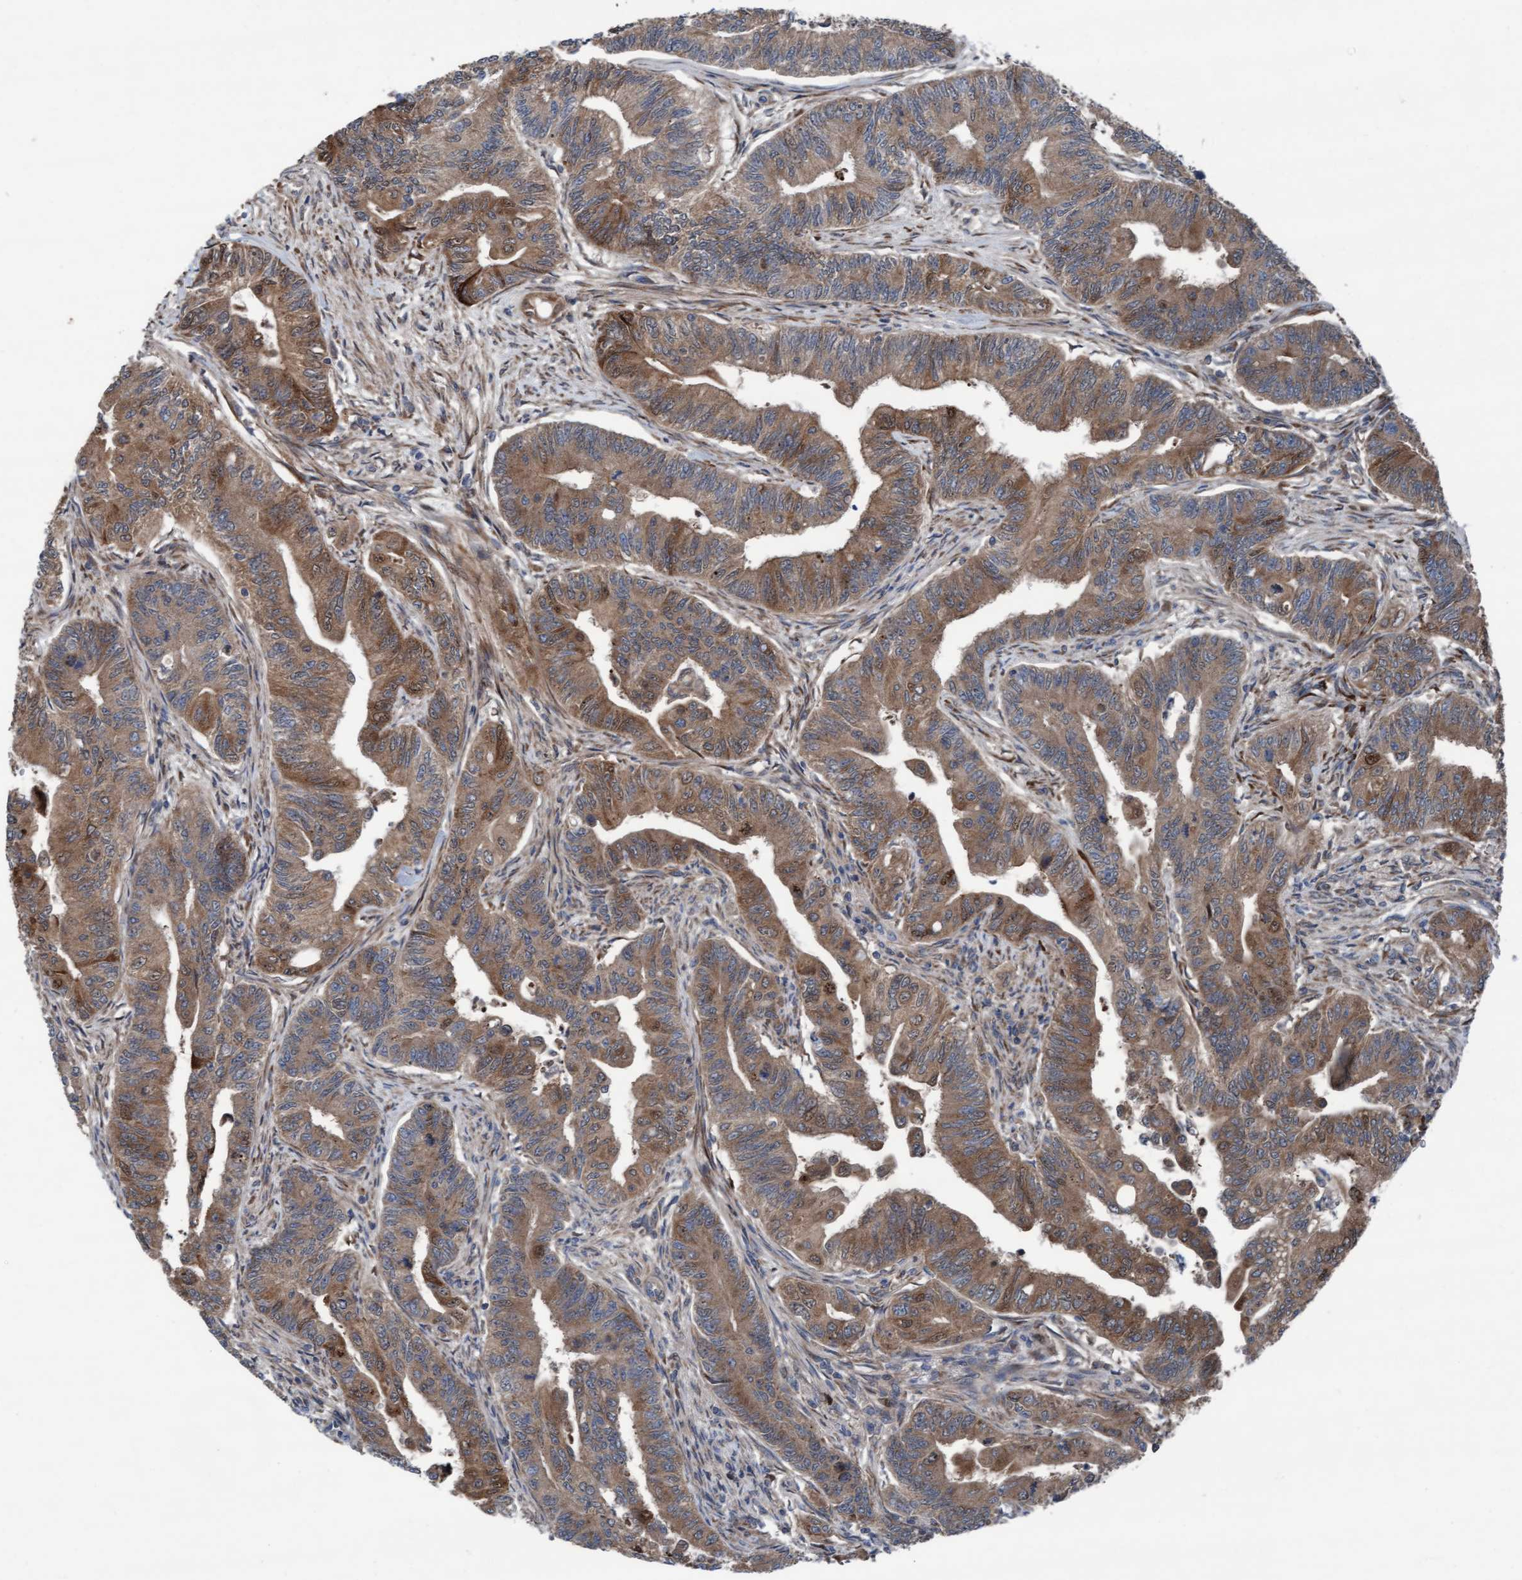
{"staining": {"intensity": "moderate", "quantity": ">75%", "location": "cytoplasmic/membranous"}, "tissue": "colorectal cancer", "cell_type": "Tumor cells", "image_type": "cancer", "snomed": [{"axis": "morphology", "description": "Adenoma, NOS"}, {"axis": "morphology", "description": "Adenocarcinoma, NOS"}, {"axis": "topography", "description": "Colon"}], "caption": "Immunohistochemical staining of human colorectal adenoma exhibits moderate cytoplasmic/membranous protein positivity in approximately >75% of tumor cells.", "gene": "KLHL26", "patient": {"sex": "male", "age": 79}}